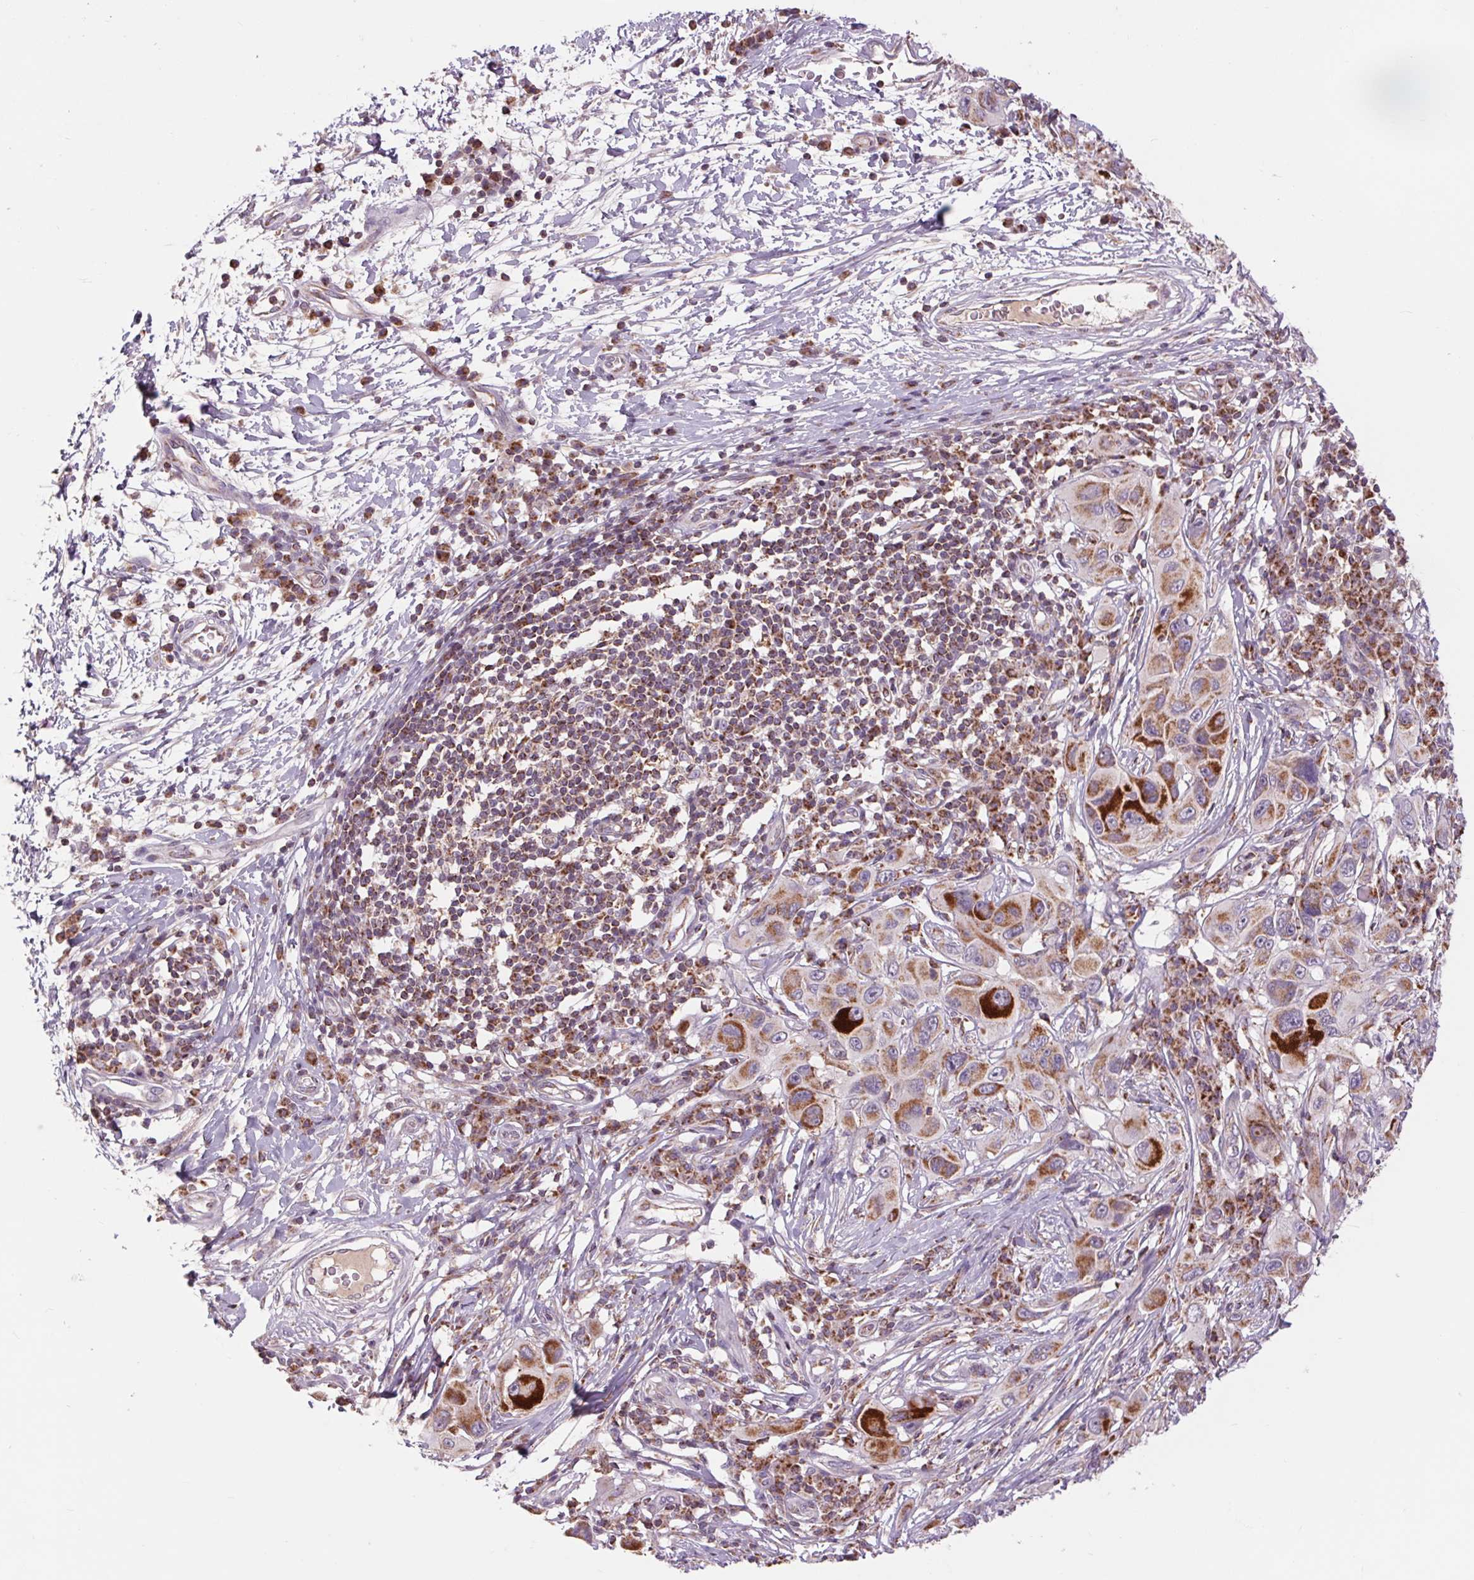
{"staining": {"intensity": "strong", "quantity": ">75%", "location": "cytoplasmic/membranous"}, "tissue": "melanoma", "cell_type": "Tumor cells", "image_type": "cancer", "snomed": [{"axis": "morphology", "description": "Malignant melanoma, NOS"}, {"axis": "topography", "description": "Skin"}], "caption": "Strong cytoplasmic/membranous staining for a protein is present in about >75% of tumor cells of malignant melanoma using immunohistochemistry.", "gene": "COX6A1", "patient": {"sex": "male", "age": 53}}